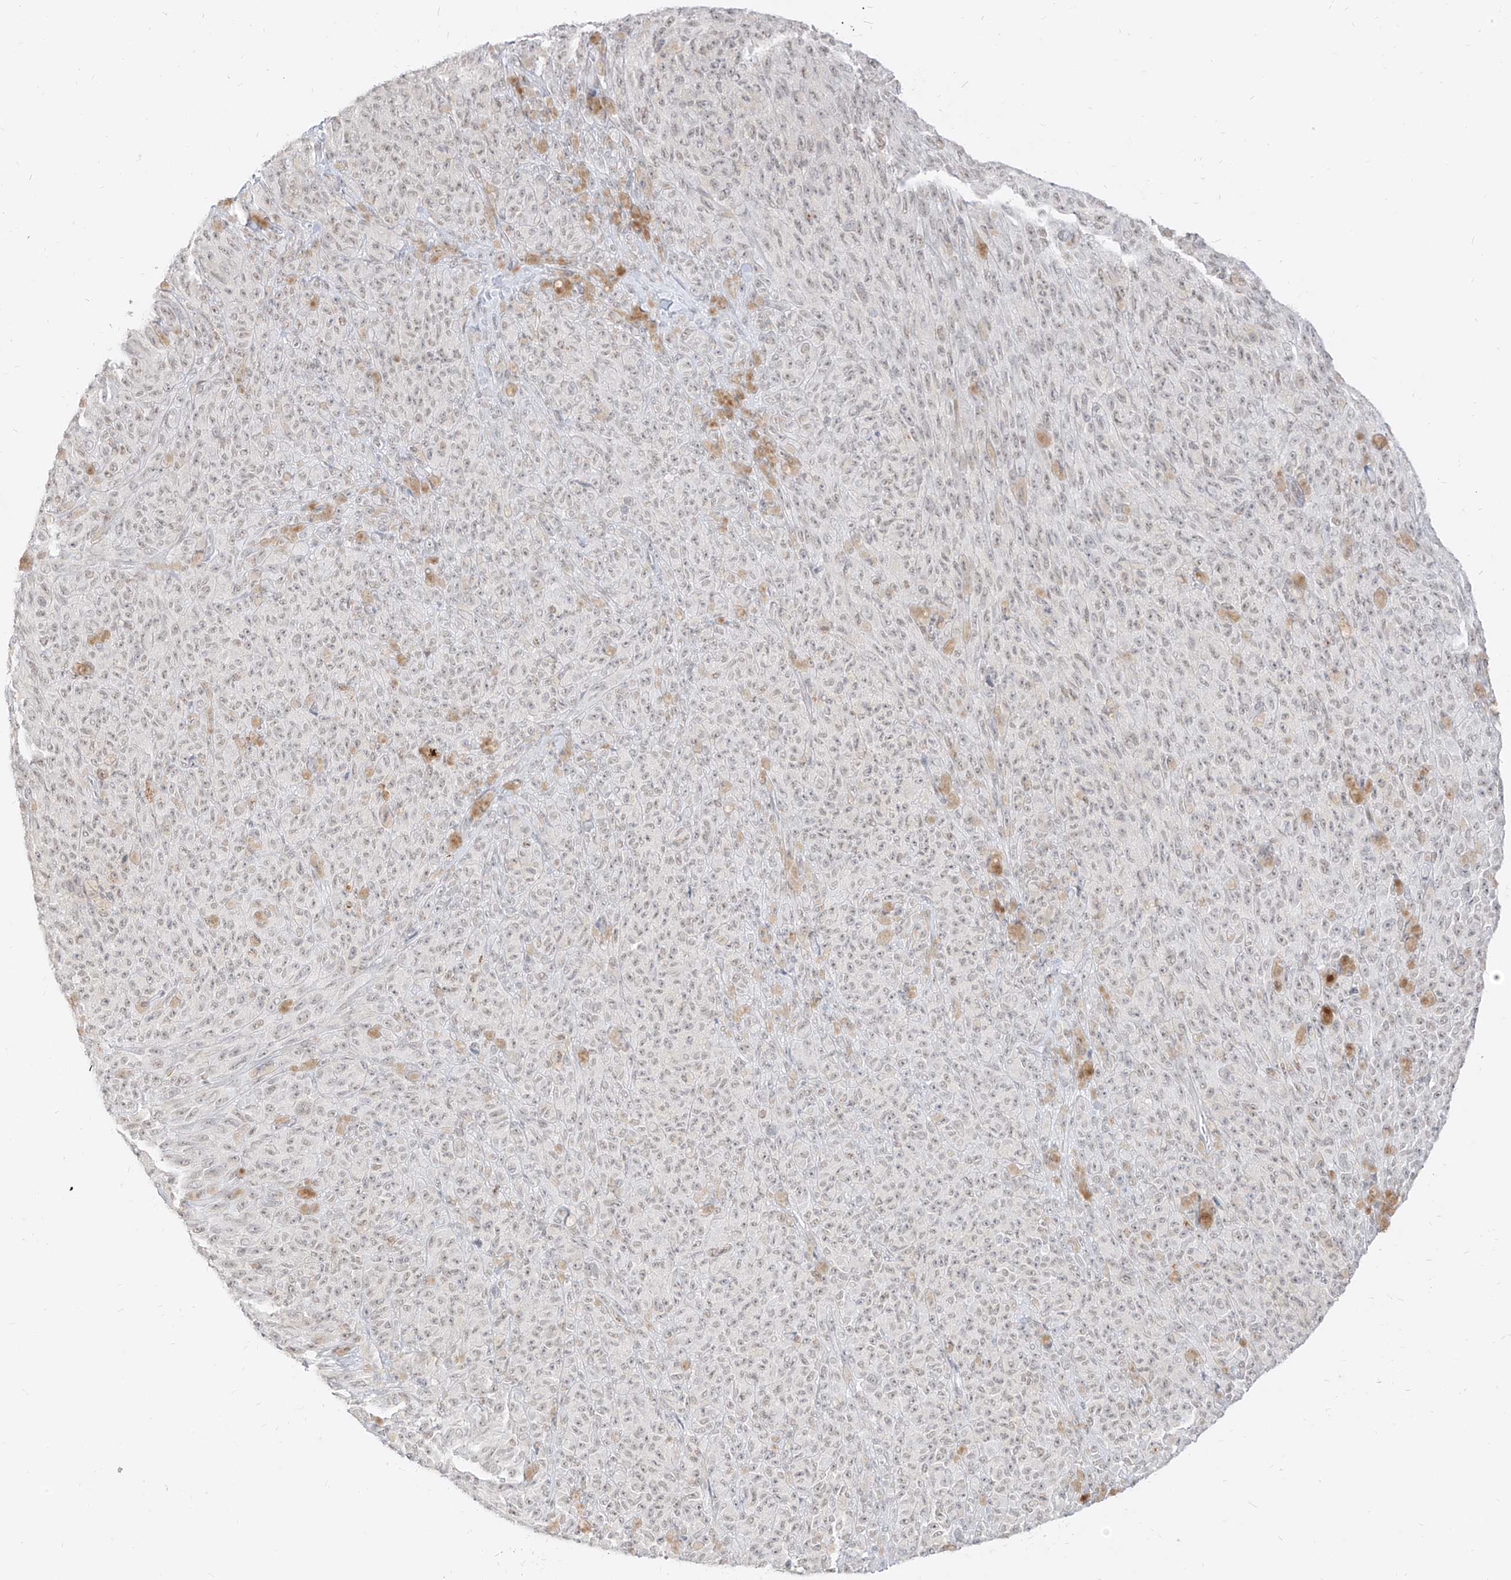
{"staining": {"intensity": "weak", "quantity": "25%-75%", "location": "nuclear"}, "tissue": "melanoma", "cell_type": "Tumor cells", "image_type": "cancer", "snomed": [{"axis": "morphology", "description": "Malignant melanoma, NOS"}, {"axis": "topography", "description": "Skin"}], "caption": "Malignant melanoma stained with a brown dye reveals weak nuclear positive positivity in about 25%-75% of tumor cells.", "gene": "SUPT5H", "patient": {"sex": "female", "age": 82}}